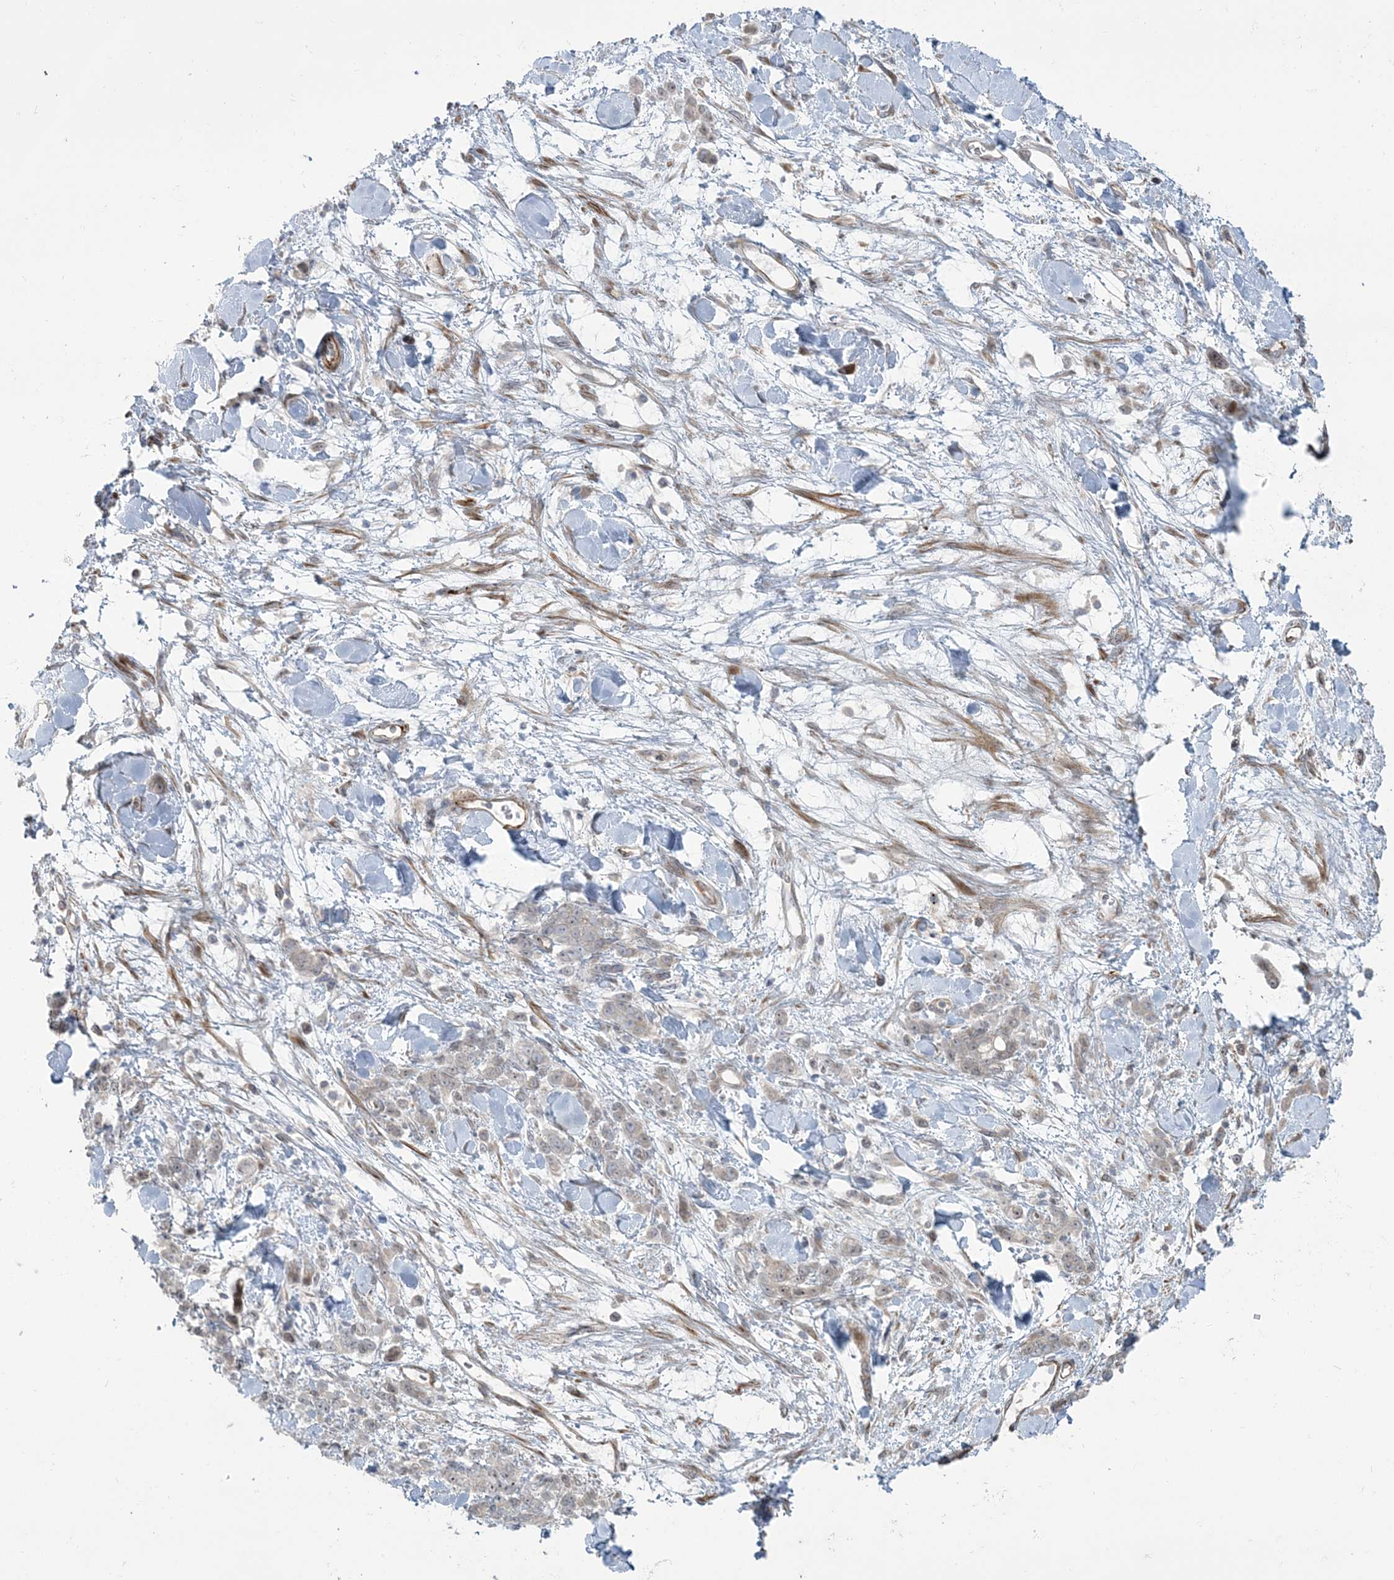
{"staining": {"intensity": "negative", "quantity": "none", "location": "none"}, "tissue": "stomach cancer", "cell_type": "Tumor cells", "image_type": "cancer", "snomed": [{"axis": "morphology", "description": "Normal tissue, NOS"}, {"axis": "morphology", "description": "Adenocarcinoma, NOS"}, {"axis": "topography", "description": "Stomach"}], "caption": "This is an IHC histopathology image of human stomach cancer. There is no expression in tumor cells.", "gene": "NUDT9", "patient": {"sex": "male", "age": 82}}